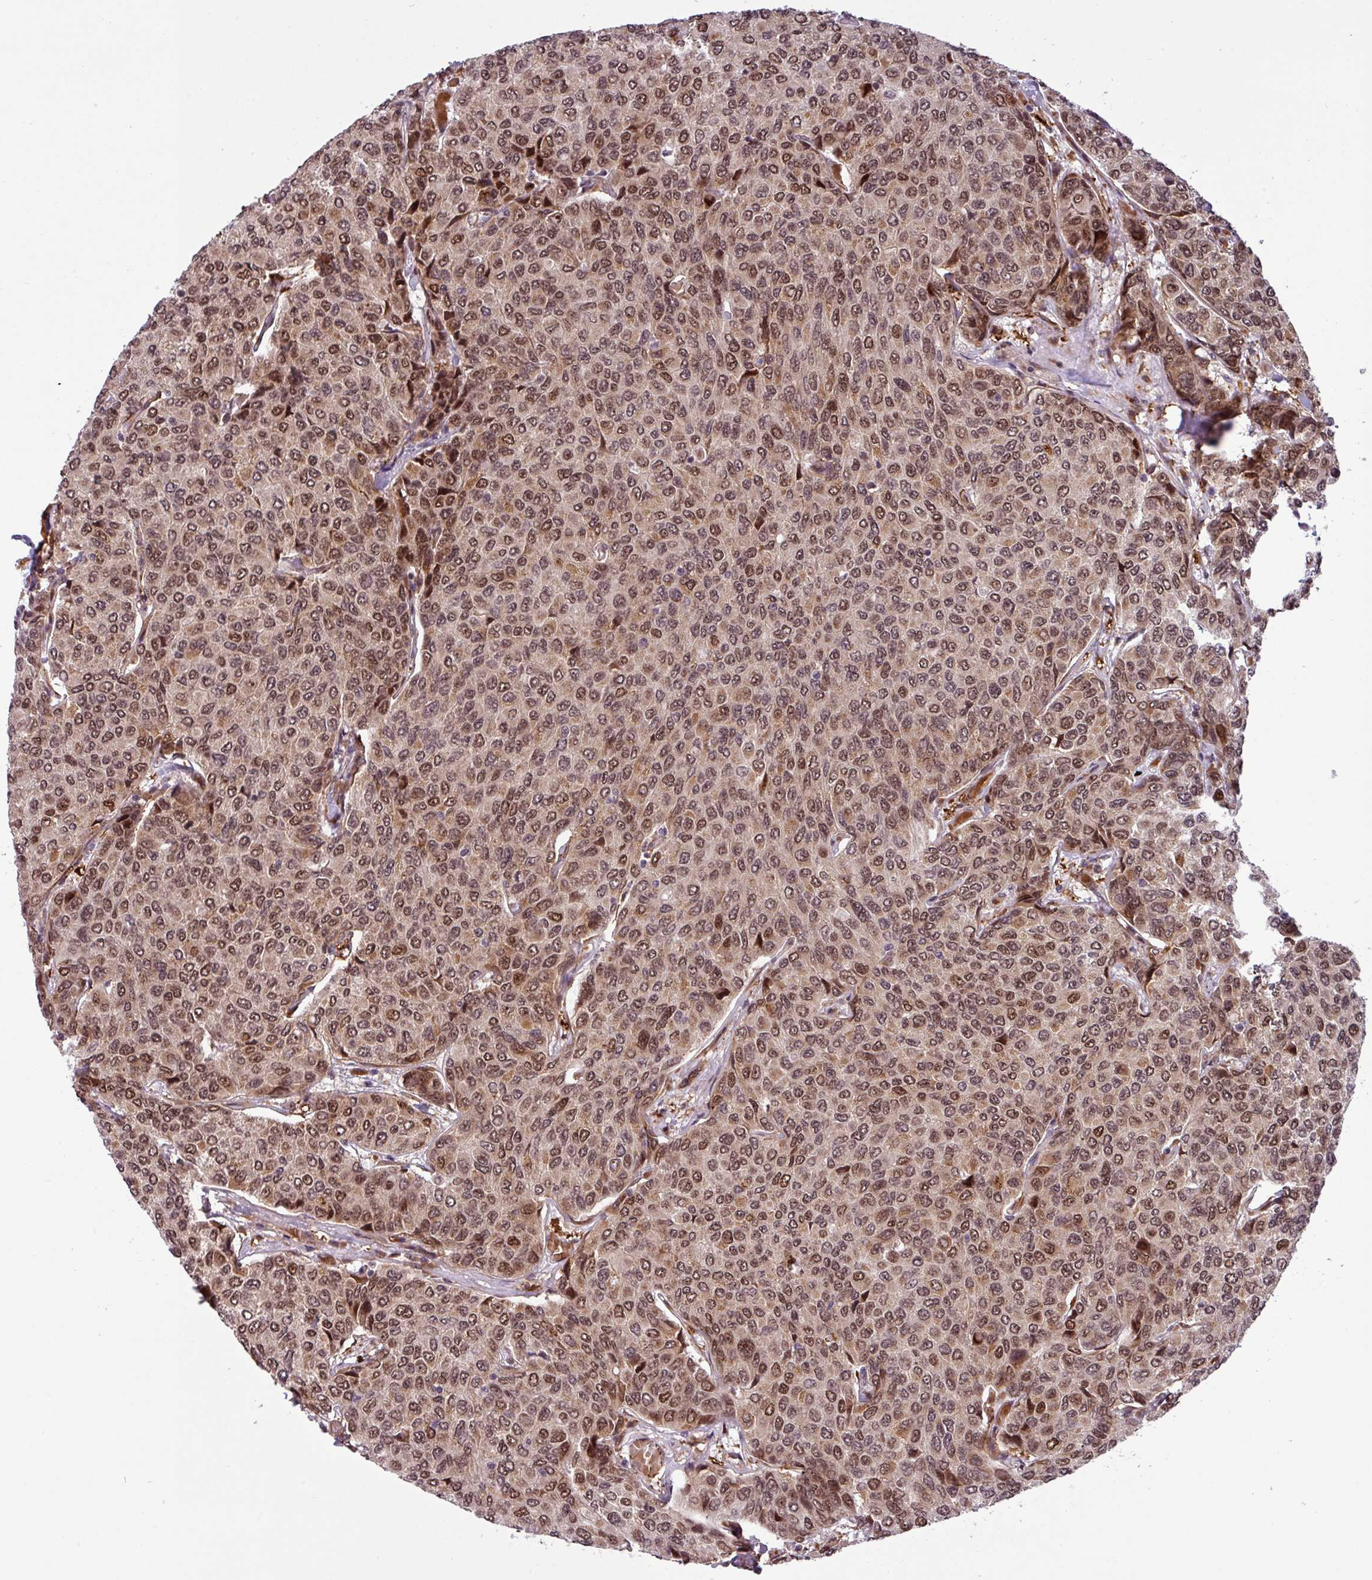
{"staining": {"intensity": "moderate", "quantity": ">75%", "location": "cytoplasmic/membranous,nuclear"}, "tissue": "breast cancer", "cell_type": "Tumor cells", "image_type": "cancer", "snomed": [{"axis": "morphology", "description": "Duct carcinoma"}, {"axis": "topography", "description": "Breast"}], "caption": "The micrograph demonstrates immunohistochemical staining of breast cancer (infiltrating ductal carcinoma). There is moderate cytoplasmic/membranous and nuclear expression is present in approximately >75% of tumor cells. Using DAB (brown) and hematoxylin (blue) stains, captured at high magnification using brightfield microscopy.", "gene": "C7orf50", "patient": {"sex": "female", "age": 55}}